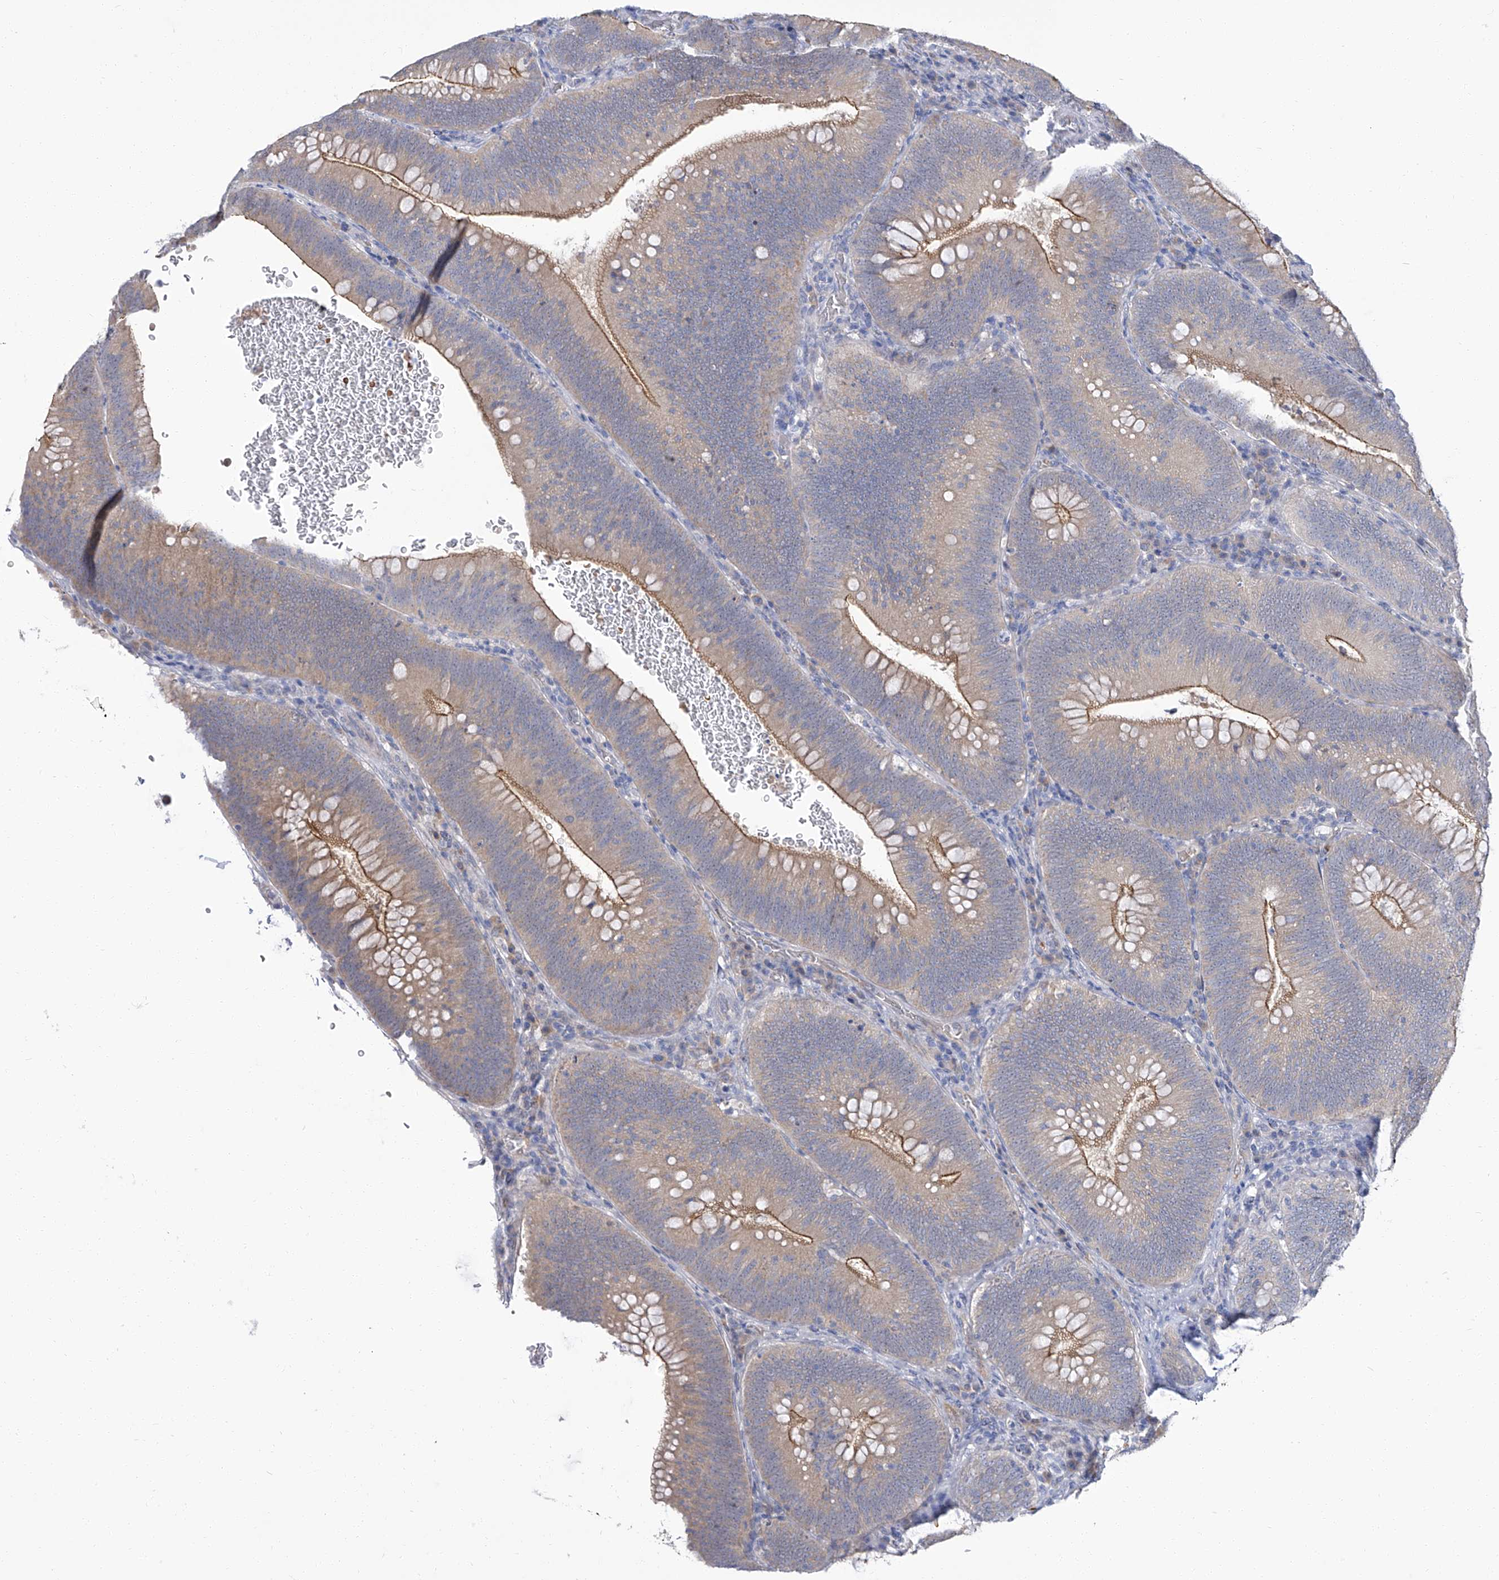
{"staining": {"intensity": "moderate", "quantity": "25%-75%", "location": "cytoplasmic/membranous"}, "tissue": "colorectal cancer", "cell_type": "Tumor cells", "image_type": "cancer", "snomed": [{"axis": "morphology", "description": "Normal tissue, NOS"}, {"axis": "topography", "description": "Colon"}], "caption": "Brown immunohistochemical staining in human colorectal cancer exhibits moderate cytoplasmic/membranous staining in about 25%-75% of tumor cells. The protein is stained brown, and the nuclei are stained in blue (DAB (3,3'-diaminobenzidine) IHC with brightfield microscopy, high magnification).", "gene": "PARD3", "patient": {"sex": "female", "age": 82}}